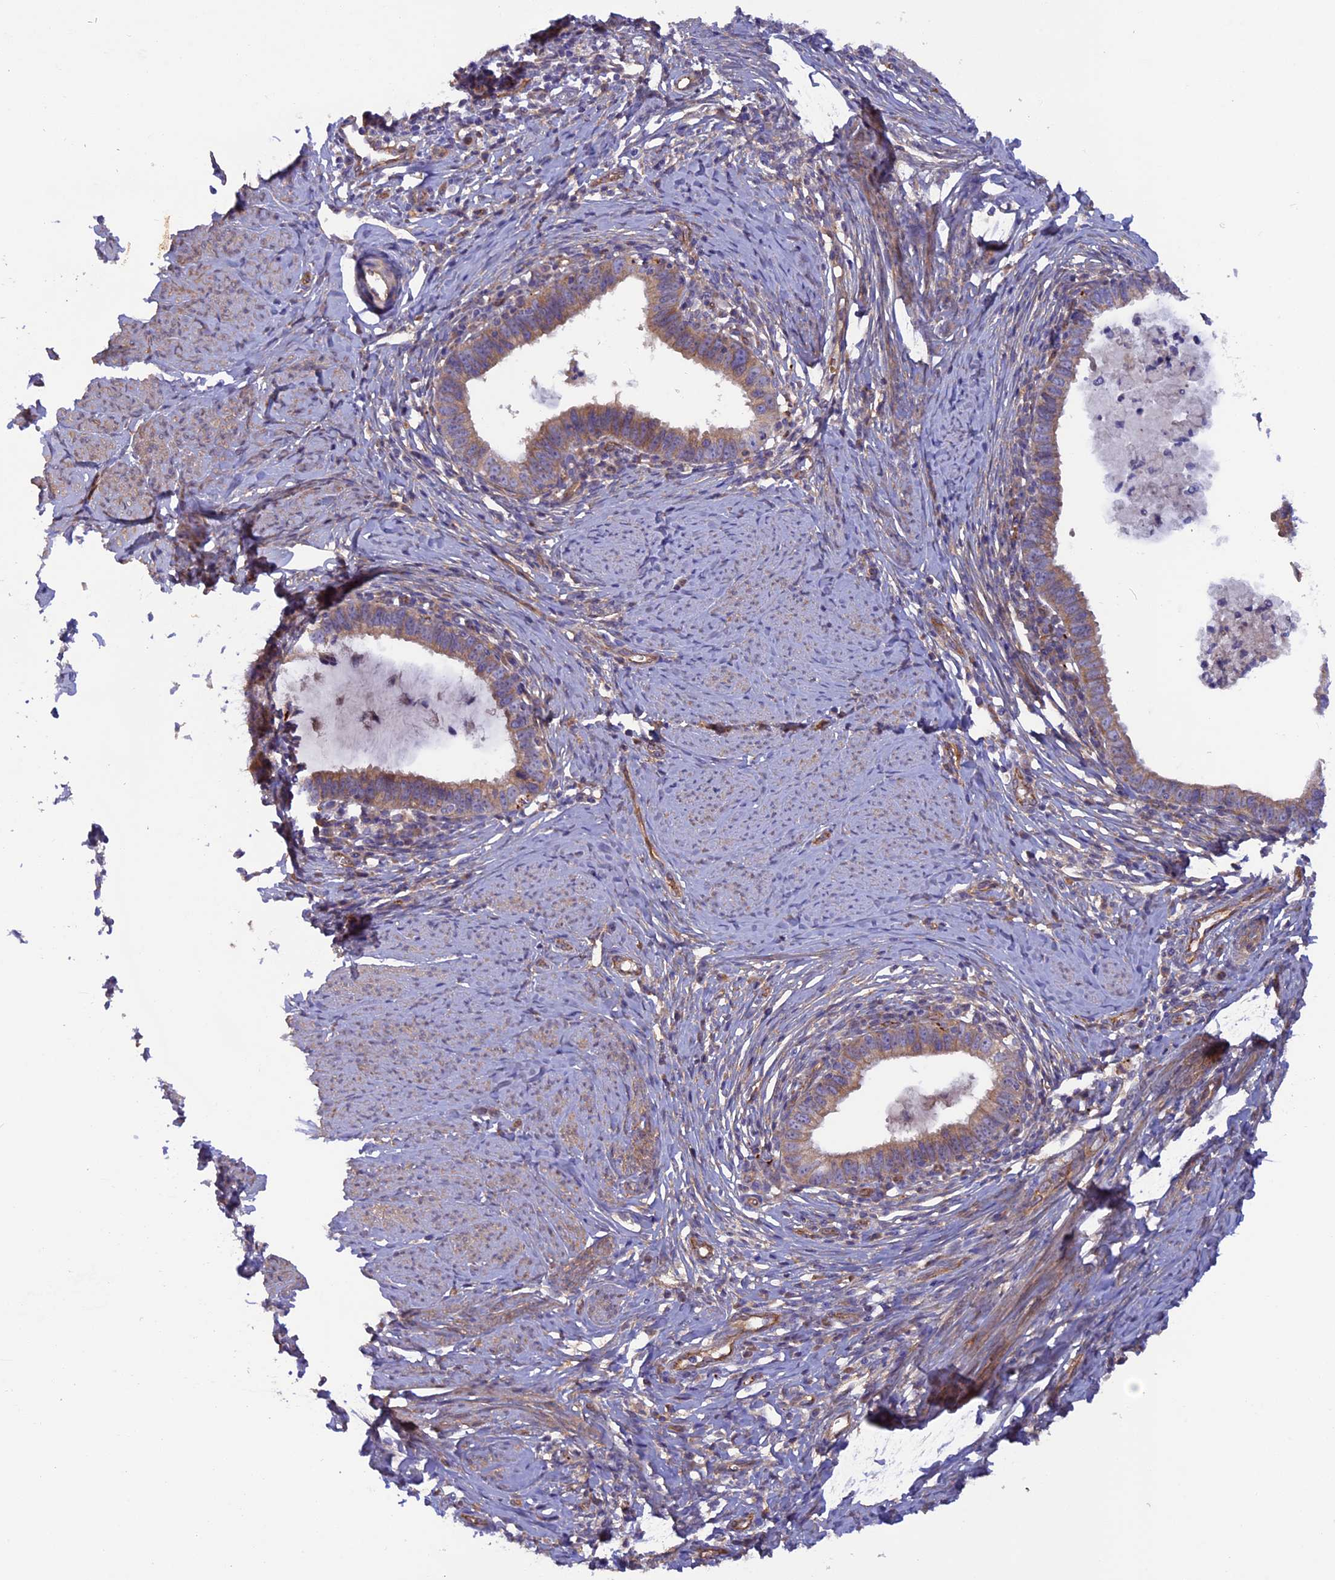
{"staining": {"intensity": "weak", "quantity": ">75%", "location": "cytoplasmic/membranous"}, "tissue": "cervical cancer", "cell_type": "Tumor cells", "image_type": "cancer", "snomed": [{"axis": "morphology", "description": "Adenocarcinoma, NOS"}, {"axis": "topography", "description": "Cervix"}], "caption": "A histopathology image of human adenocarcinoma (cervical) stained for a protein reveals weak cytoplasmic/membranous brown staining in tumor cells. (DAB = brown stain, brightfield microscopy at high magnification).", "gene": "DUS3L", "patient": {"sex": "female", "age": 36}}